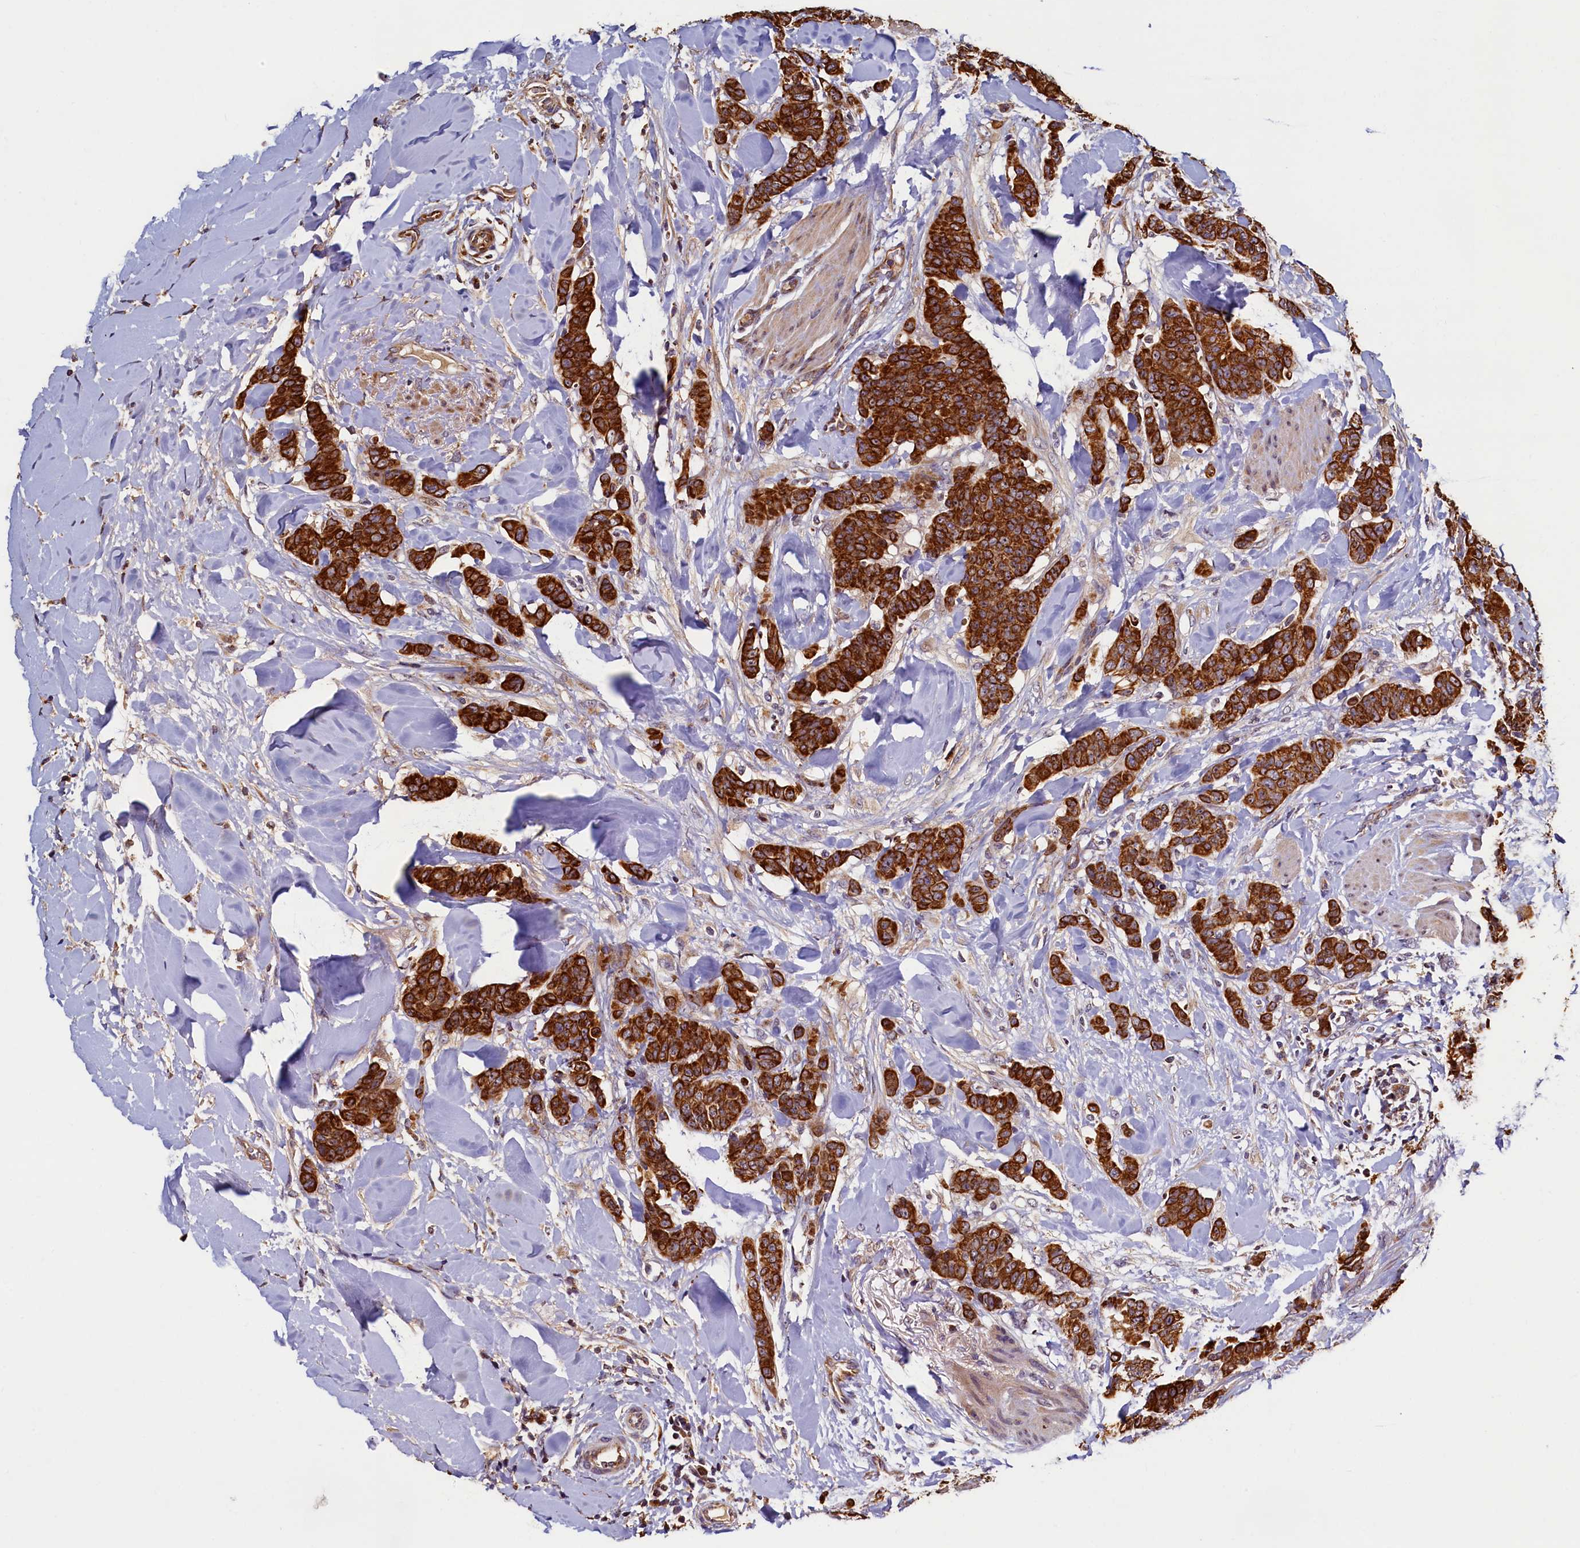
{"staining": {"intensity": "strong", "quantity": ">75%", "location": "cytoplasmic/membranous"}, "tissue": "breast cancer", "cell_type": "Tumor cells", "image_type": "cancer", "snomed": [{"axis": "morphology", "description": "Duct carcinoma"}, {"axis": "topography", "description": "Breast"}], "caption": "Protein staining demonstrates strong cytoplasmic/membranous staining in approximately >75% of tumor cells in breast invasive ductal carcinoma. The protein of interest is stained brown, and the nuclei are stained in blue (DAB (3,3'-diaminobenzidine) IHC with brightfield microscopy, high magnification).", "gene": "NCKAP5L", "patient": {"sex": "female", "age": 40}}